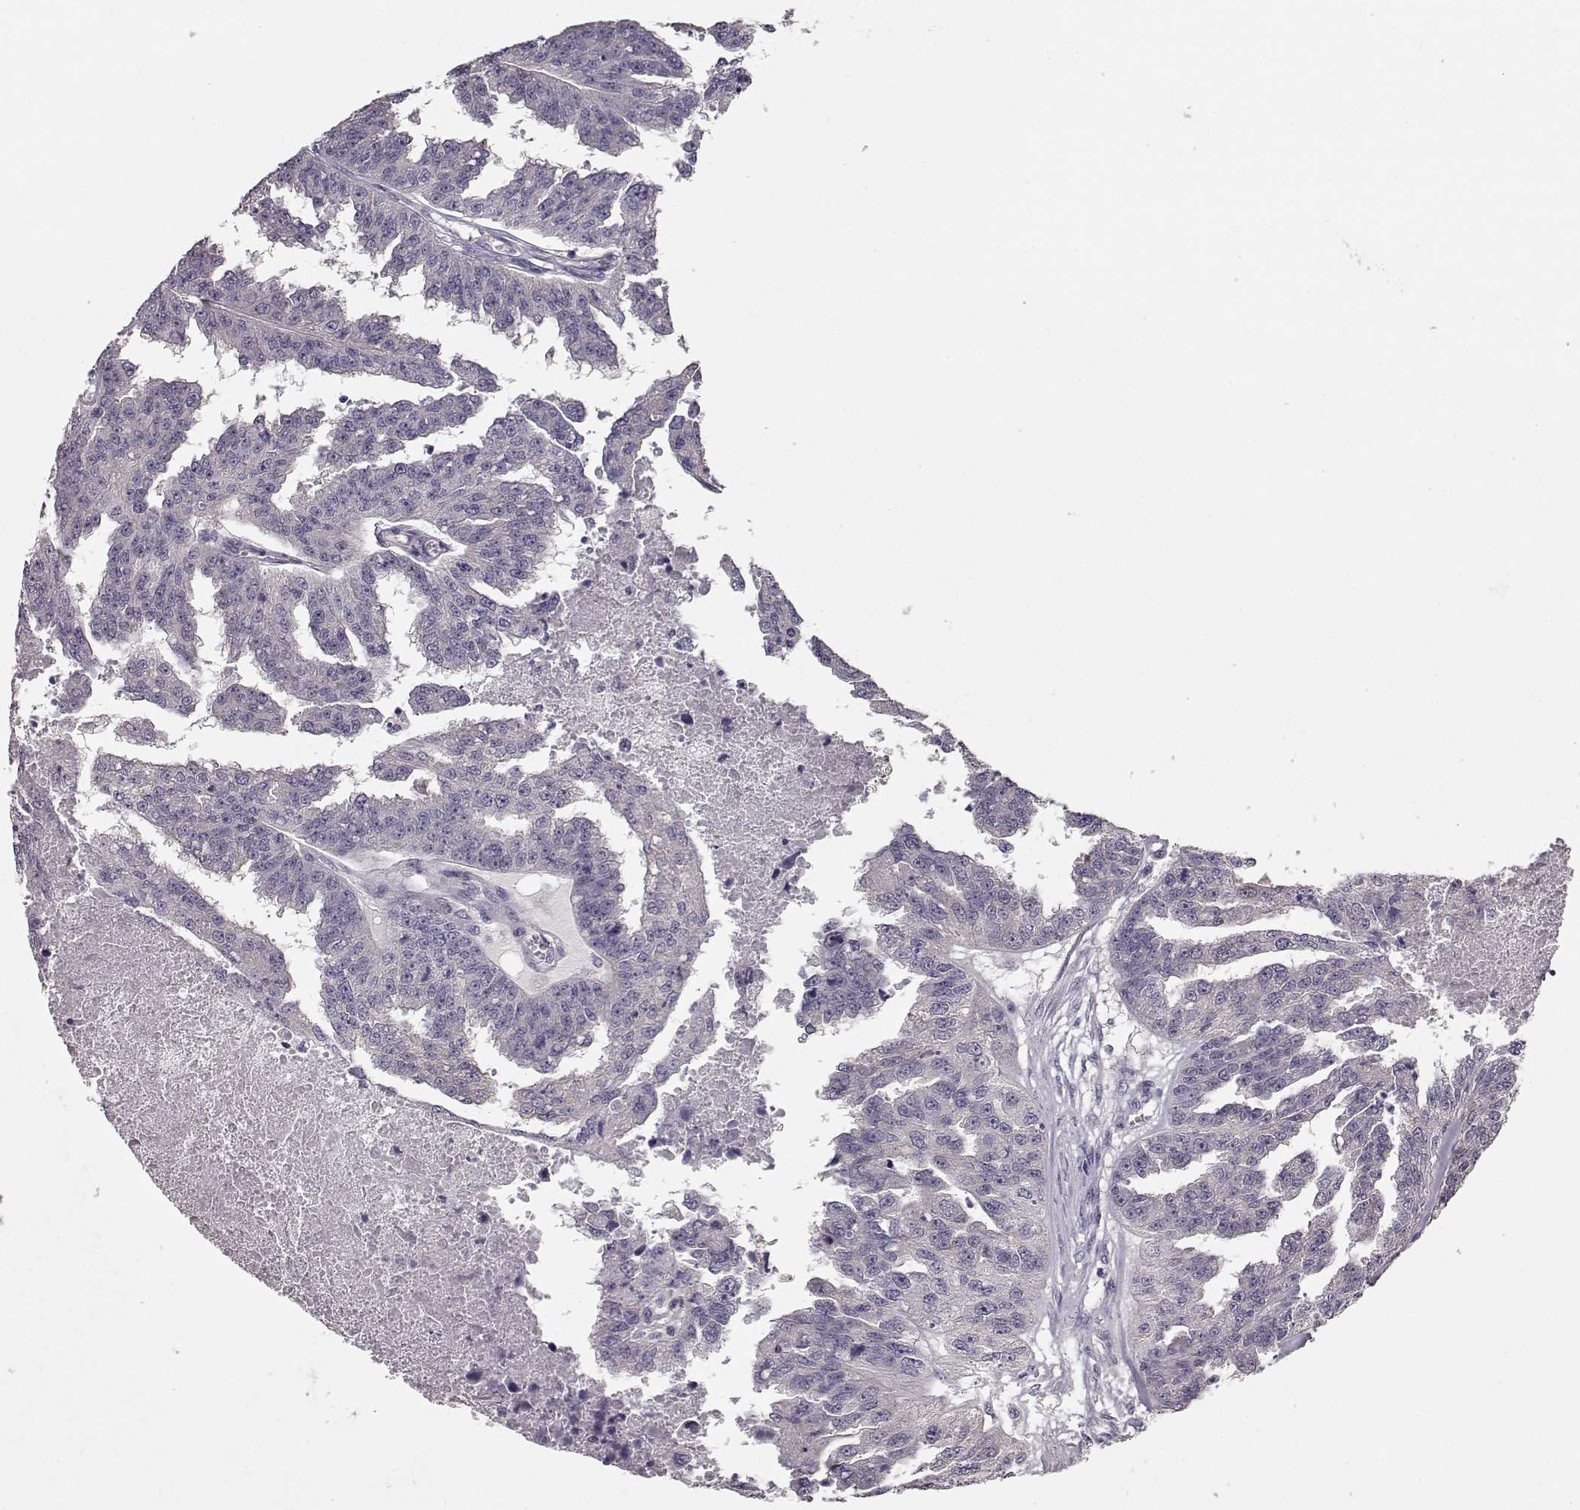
{"staining": {"intensity": "negative", "quantity": "none", "location": "none"}, "tissue": "ovarian cancer", "cell_type": "Tumor cells", "image_type": "cancer", "snomed": [{"axis": "morphology", "description": "Cystadenocarcinoma, serous, NOS"}, {"axis": "topography", "description": "Ovary"}], "caption": "The immunohistochemistry (IHC) histopathology image has no significant positivity in tumor cells of ovarian serous cystadenocarcinoma tissue. (DAB immunohistochemistry (IHC) visualized using brightfield microscopy, high magnification).", "gene": "GPR50", "patient": {"sex": "female", "age": 58}}